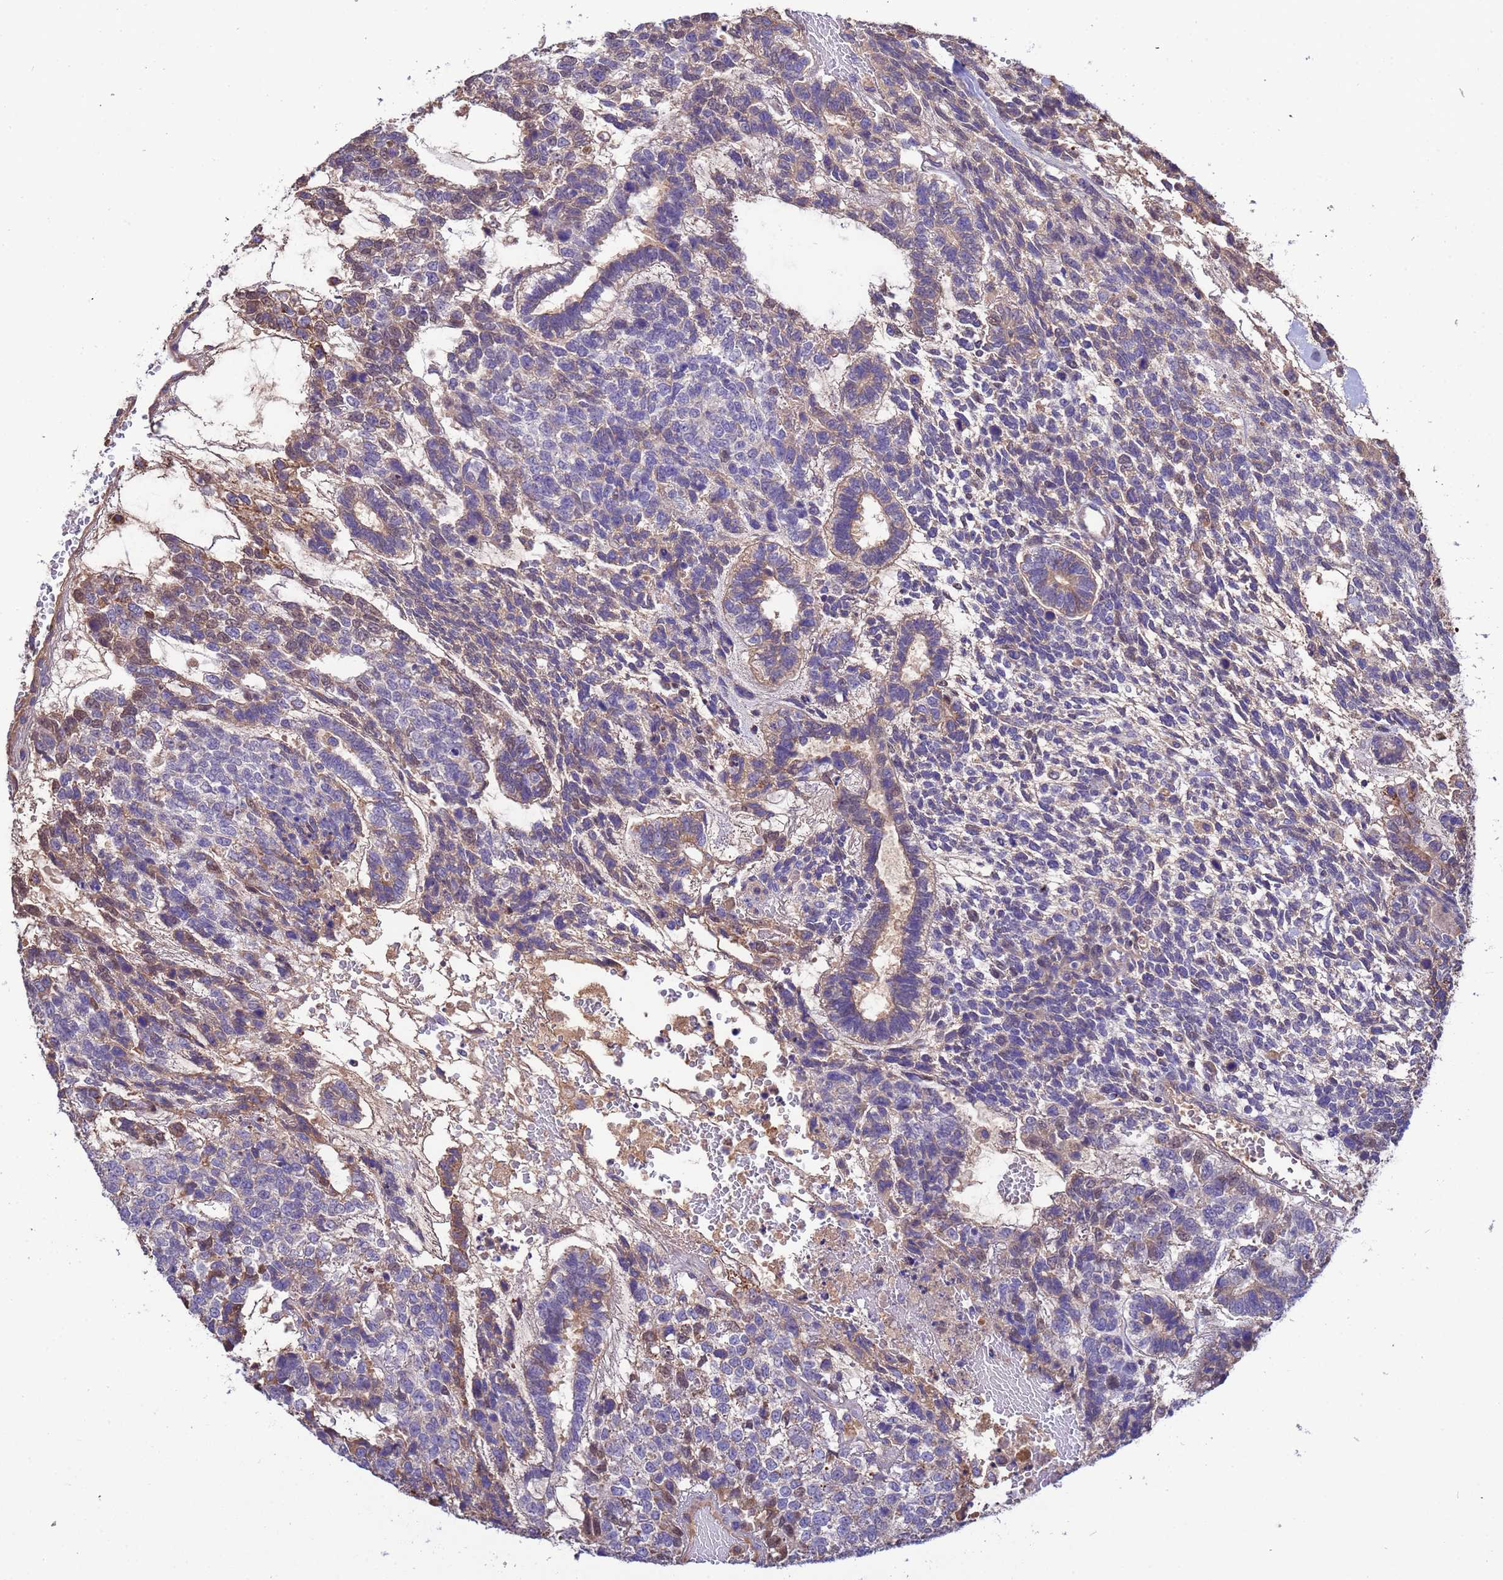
{"staining": {"intensity": "moderate", "quantity": "<25%", "location": "cytoplasmic/membranous"}, "tissue": "testis cancer", "cell_type": "Tumor cells", "image_type": "cancer", "snomed": [{"axis": "morphology", "description": "Carcinoma, Embryonal, NOS"}, {"axis": "topography", "description": "Testis"}], "caption": "DAB (3,3'-diaminobenzidine) immunohistochemical staining of human testis embryonal carcinoma demonstrates moderate cytoplasmic/membranous protein expression in approximately <25% of tumor cells. Using DAB (3,3'-diaminobenzidine) (brown) and hematoxylin (blue) stains, captured at high magnification using brightfield microscopy.", "gene": "GLUD1", "patient": {"sex": "male", "age": 23}}